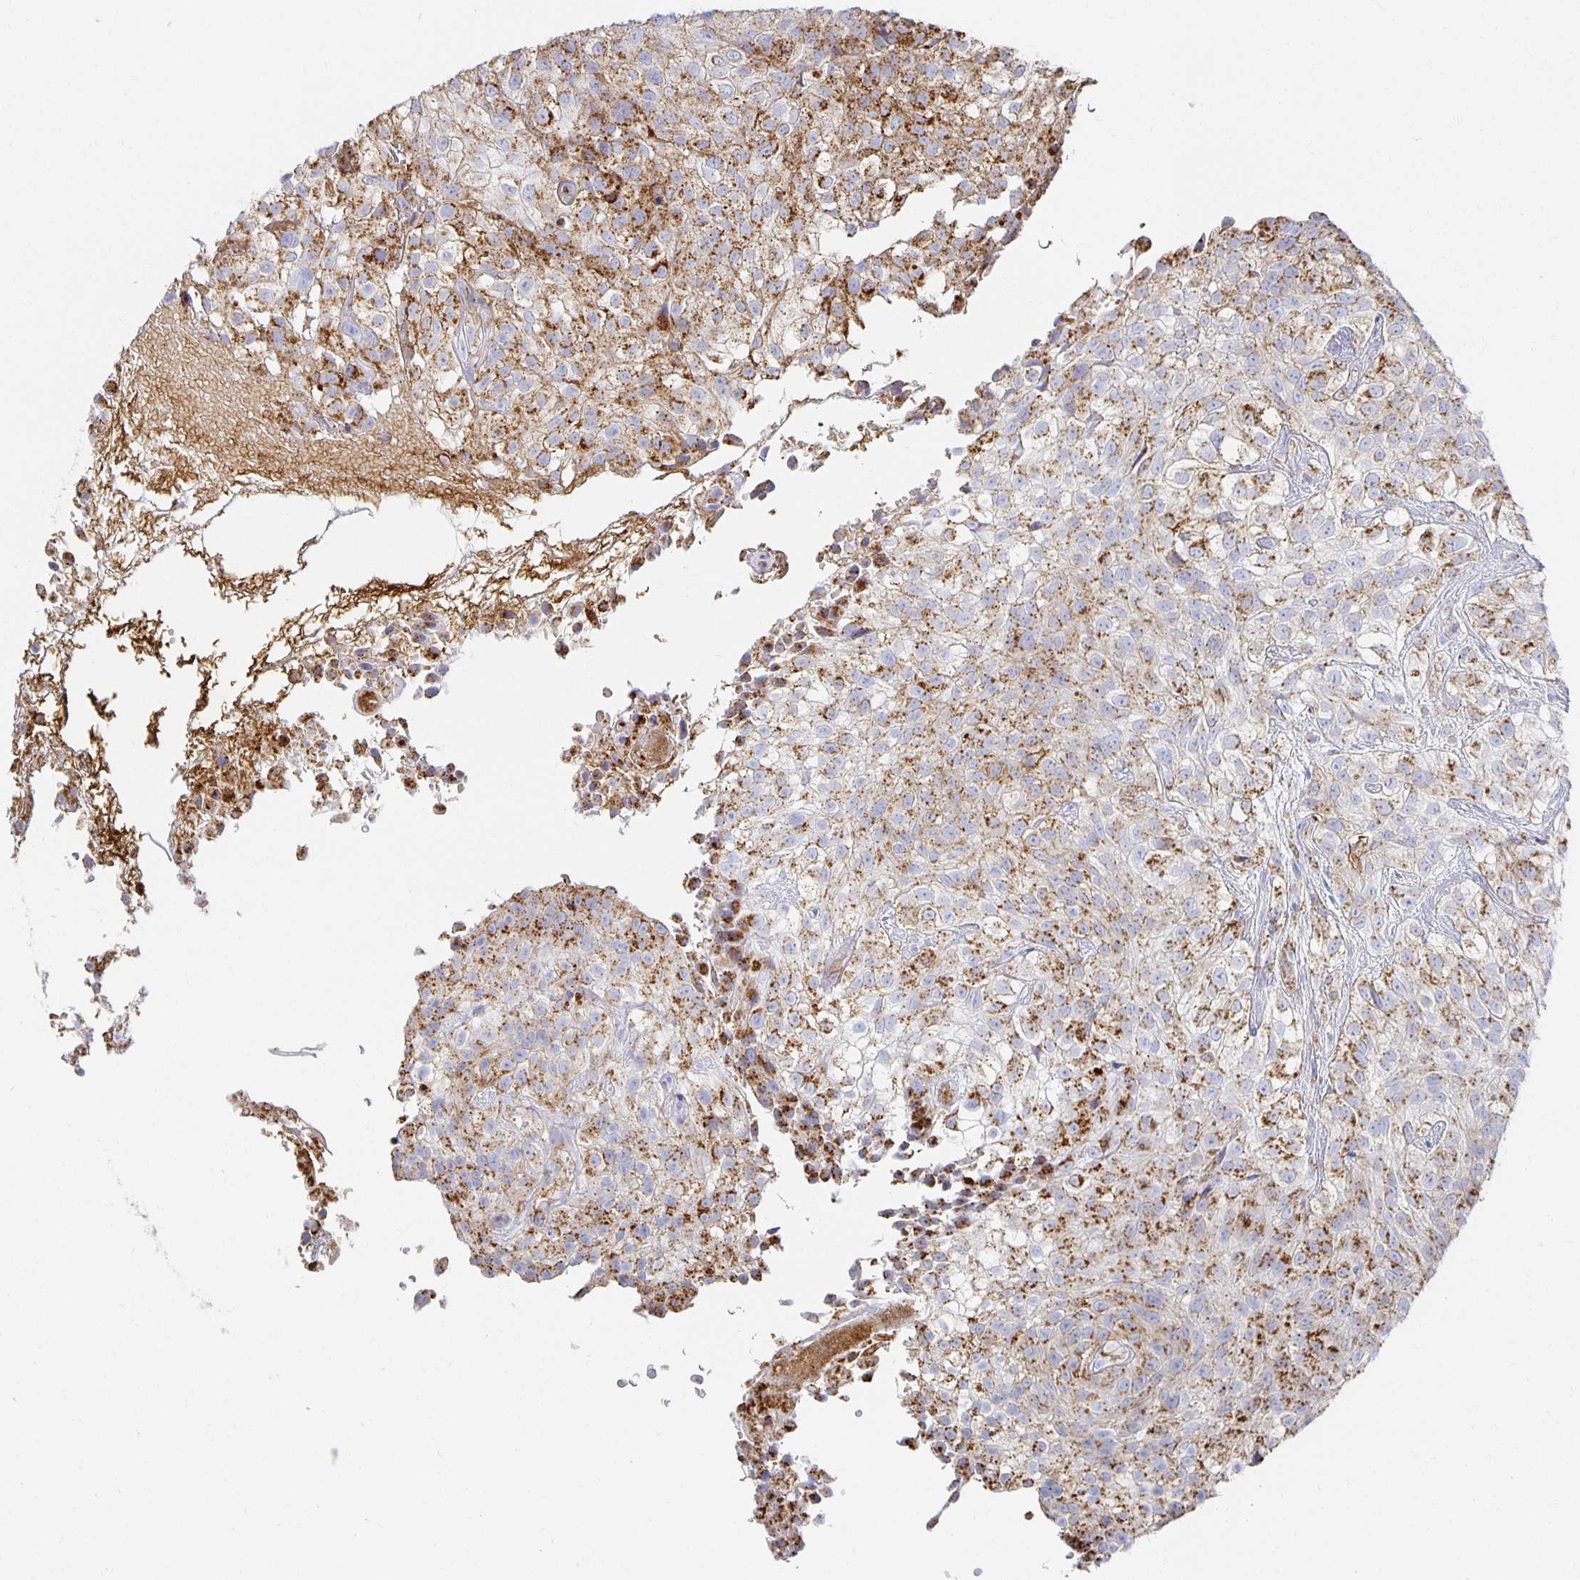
{"staining": {"intensity": "moderate", "quantity": ">75%", "location": "cytoplasmic/membranous"}, "tissue": "urothelial cancer", "cell_type": "Tumor cells", "image_type": "cancer", "snomed": [{"axis": "morphology", "description": "Urothelial carcinoma, High grade"}, {"axis": "topography", "description": "Urinary bladder"}], "caption": "Immunohistochemical staining of urothelial carcinoma (high-grade) shows medium levels of moderate cytoplasmic/membranous positivity in about >75% of tumor cells.", "gene": "TAAR1", "patient": {"sex": "male", "age": 56}}